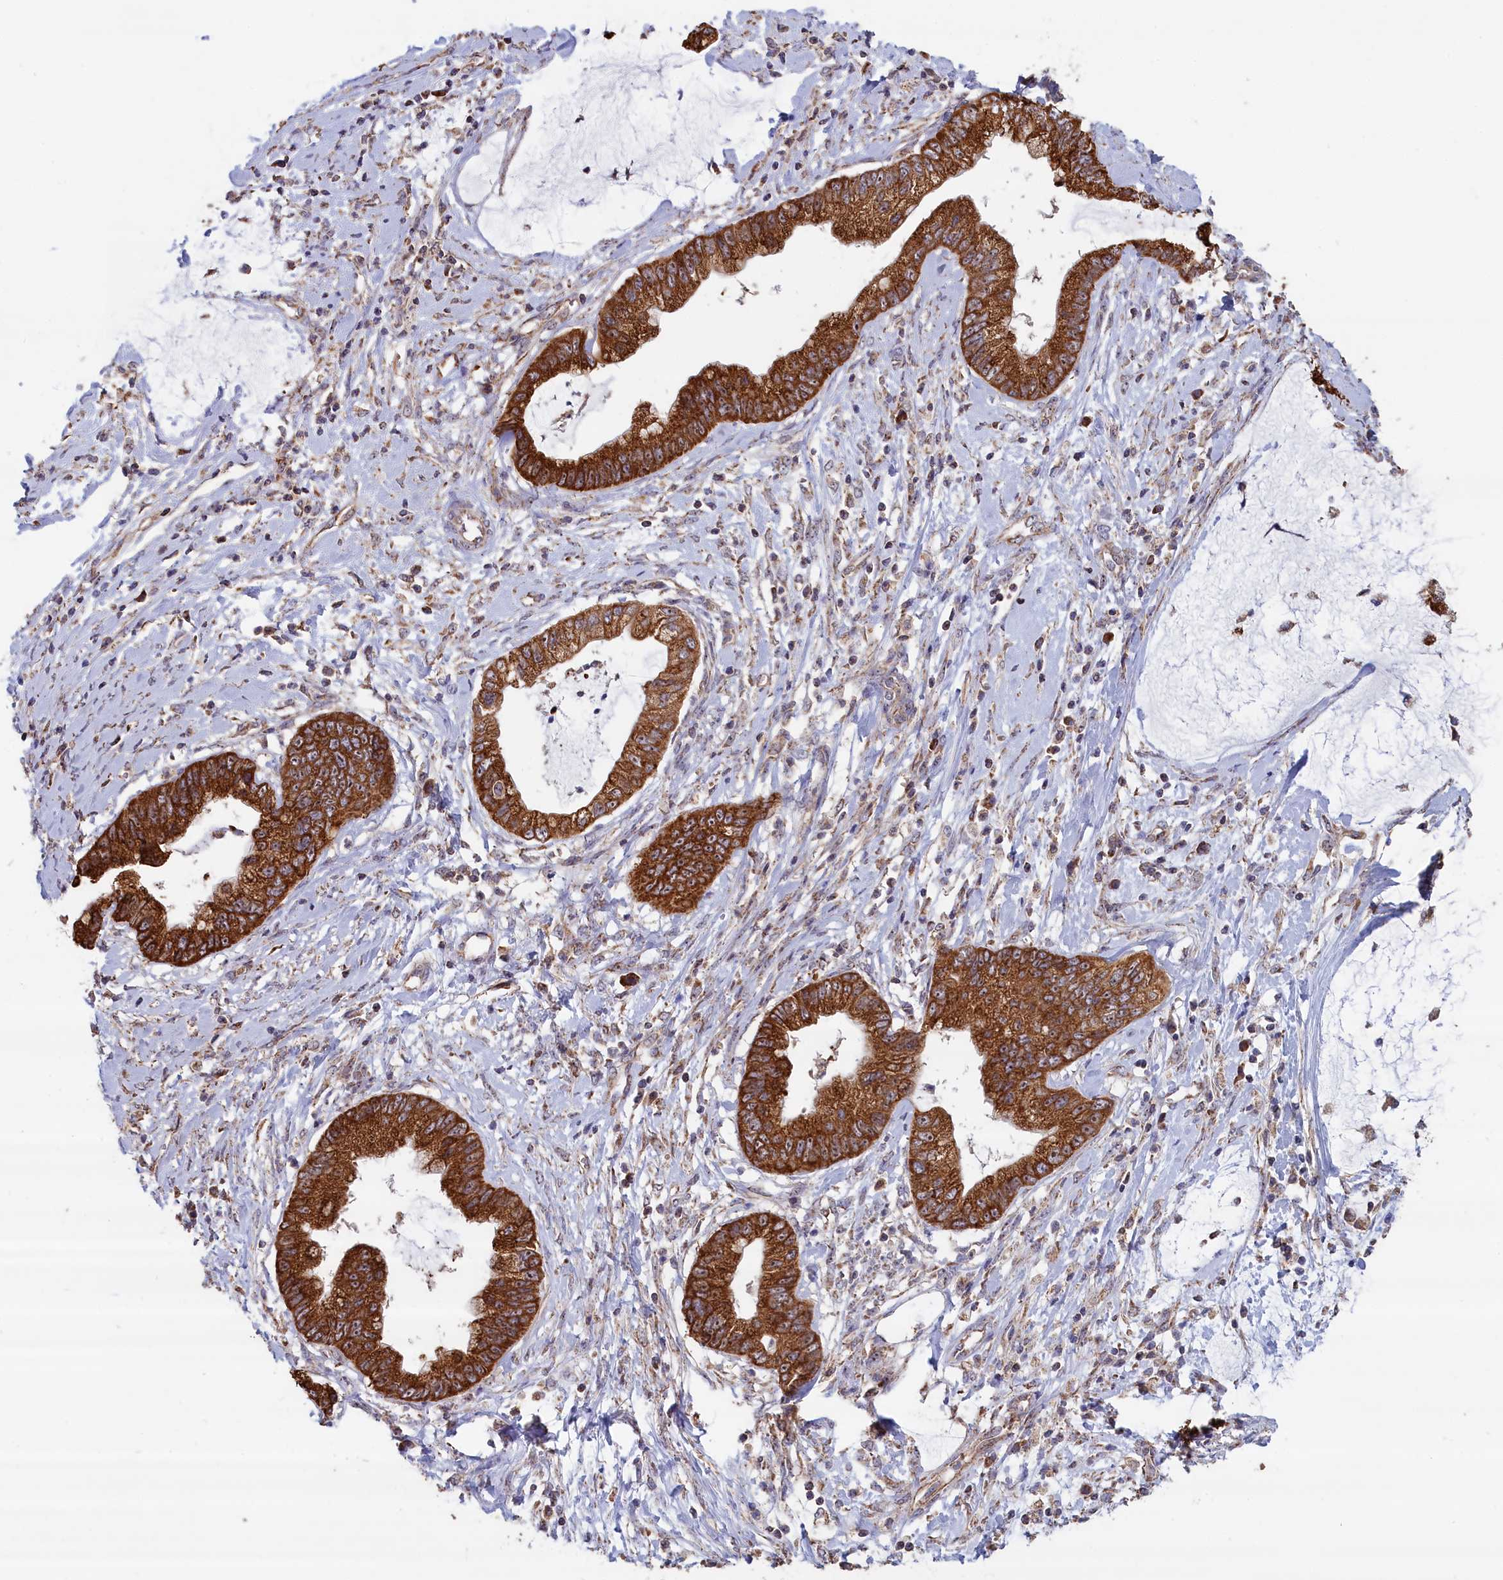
{"staining": {"intensity": "strong", "quantity": ">75%", "location": "cytoplasmic/membranous"}, "tissue": "cervical cancer", "cell_type": "Tumor cells", "image_type": "cancer", "snomed": [{"axis": "morphology", "description": "Adenocarcinoma, NOS"}, {"axis": "topography", "description": "Cervix"}], "caption": "Immunohistochemical staining of human cervical cancer (adenocarcinoma) exhibits high levels of strong cytoplasmic/membranous protein positivity in about >75% of tumor cells. (DAB = brown stain, brightfield microscopy at high magnification).", "gene": "ZNF816", "patient": {"sex": "female", "age": 44}}